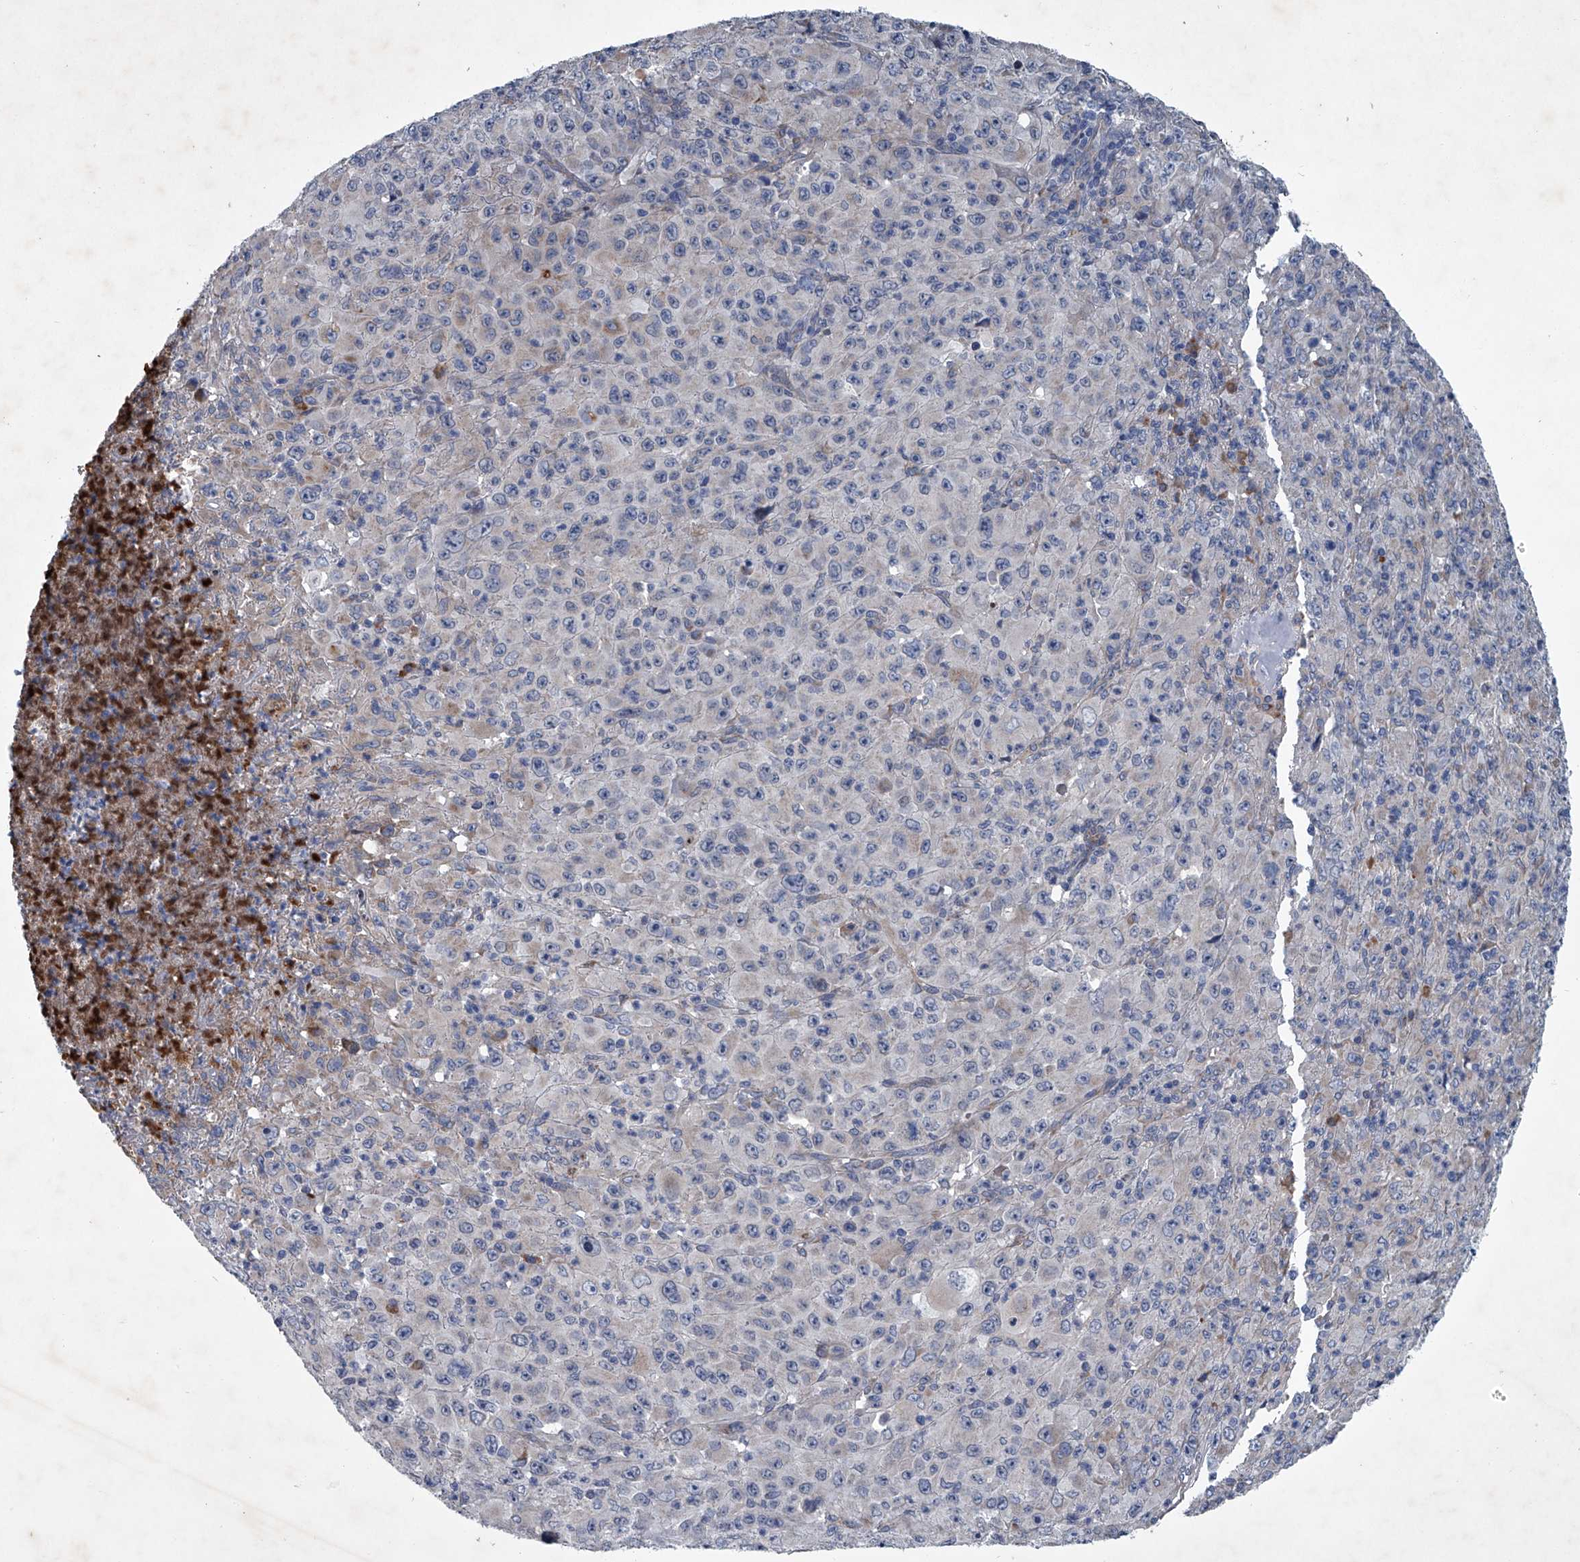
{"staining": {"intensity": "negative", "quantity": "none", "location": "none"}, "tissue": "melanoma", "cell_type": "Tumor cells", "image_type": "cancer", "snomed": [{"axis": "morphology", "description": "Malignant melanoma, Metastatic site"}, {"axis": "topography", "description": "Skin"}], "caption": "Image shows no significant protein positivity in tumor cells of melanoma. The staining was performed using DAB (3,3'-diaminobenzidine) to visualize the protein expression in brown, while the nuclei were stained in blue with hematoxylin (Magnification: 20x).", "gene": "ABCG1", "patient": {"sex": "female", "age": 56}}